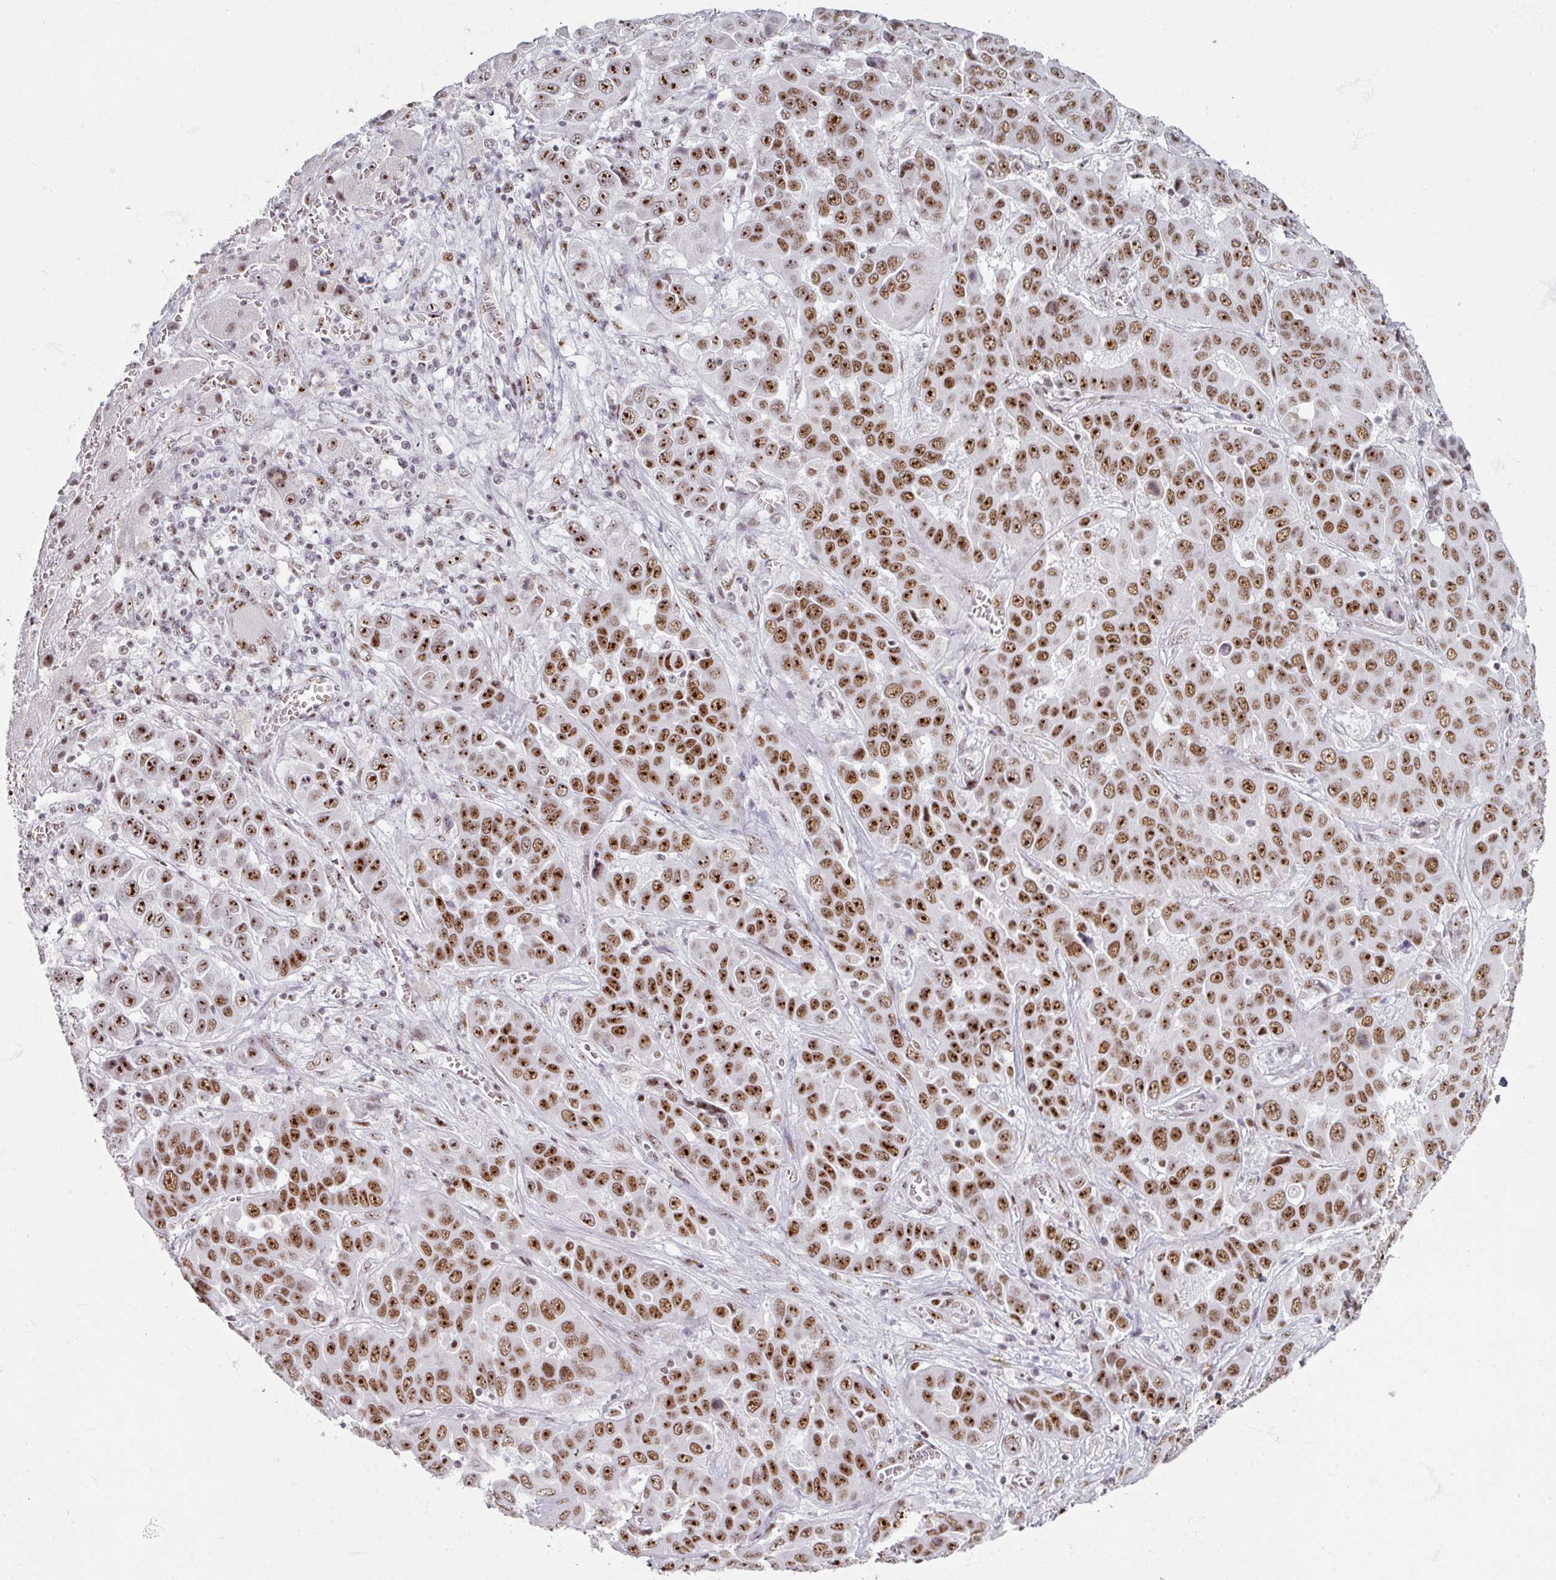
{"staining": {"intensity": "strong", "quantity": ">75%", "location": "nuclear"}, "tissue": "liver cancer", "cell_type": "Tumor cells", "image_type": "cancer", "snomed": [{"axis": "morphology", "description": "Cholangiocarcinoma"}, {"axis": "topography", "description": "Liver"}], "caption": "Immunohistochemical staining of cholangiocarcinoma (liver) exhibits high levels of strong nuclear positivity in approximately >75% of tumor cells. (brown staining indicates protein expression, while blue staining denotes nuclei).", "gene": "ADAR", "patient": {"sex": "female", "age": 52}}